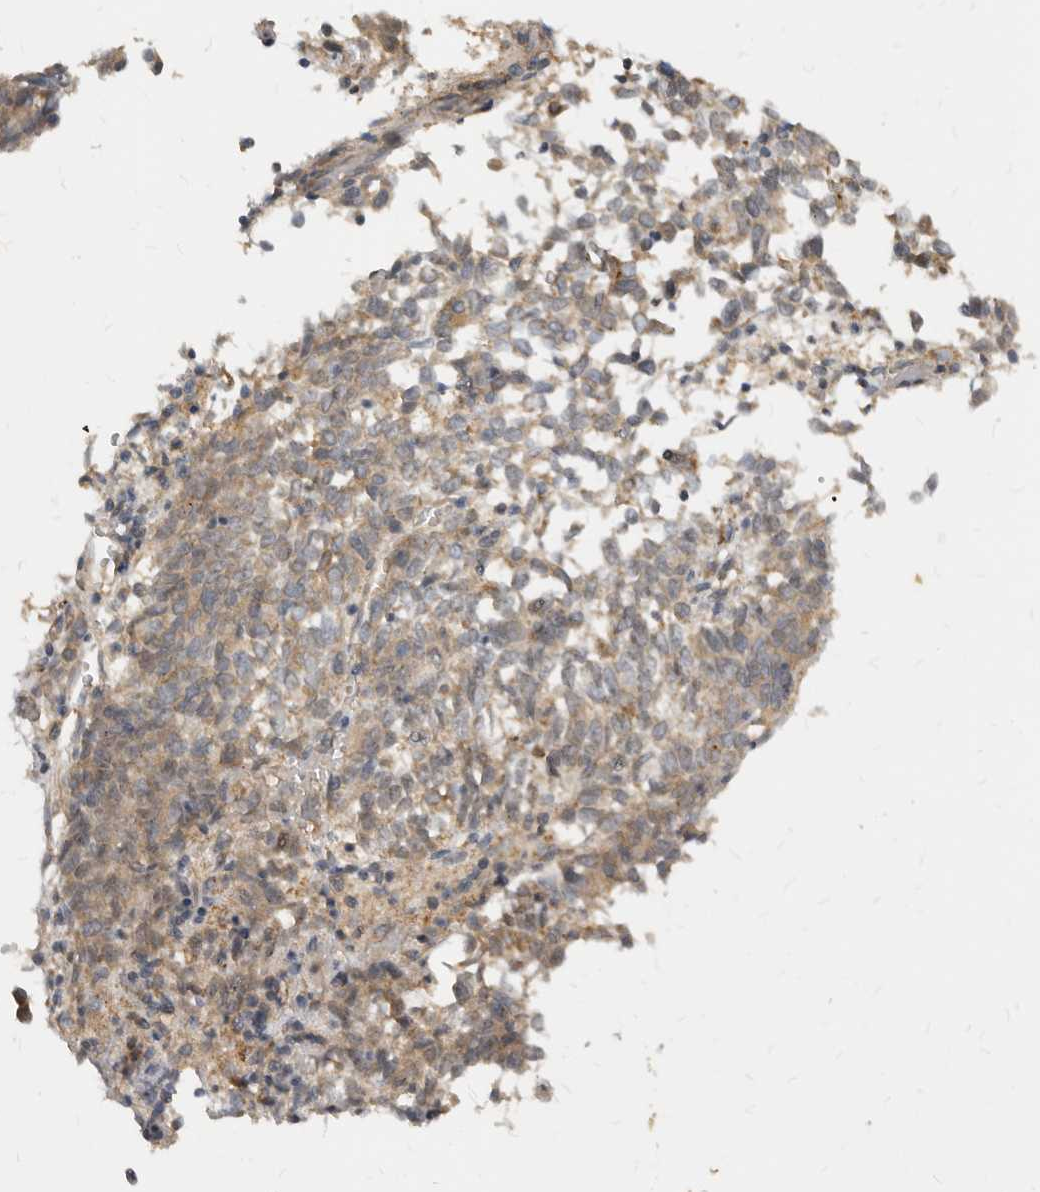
{"staining": {"intensity": "weak", "quantity": ">75%", "location": "cytoplasmic/membranous"}, "tissue": "endometrial cancer", "cell_type": "Tumor cells", "image_type": "cancer", "snomed": [{"axis": "morphology", "description": "Adenocarcinoma, NOS"}, {"axis": "topography", "description": "Endometrium"}], "caption": "Endometrial adenocarcinoma stained for a protein reveals weak cytoplasmic/membranous positivity in tumor cells.", "gene": "MICALL2", "patient": {"sex": "female", "age": 80}}